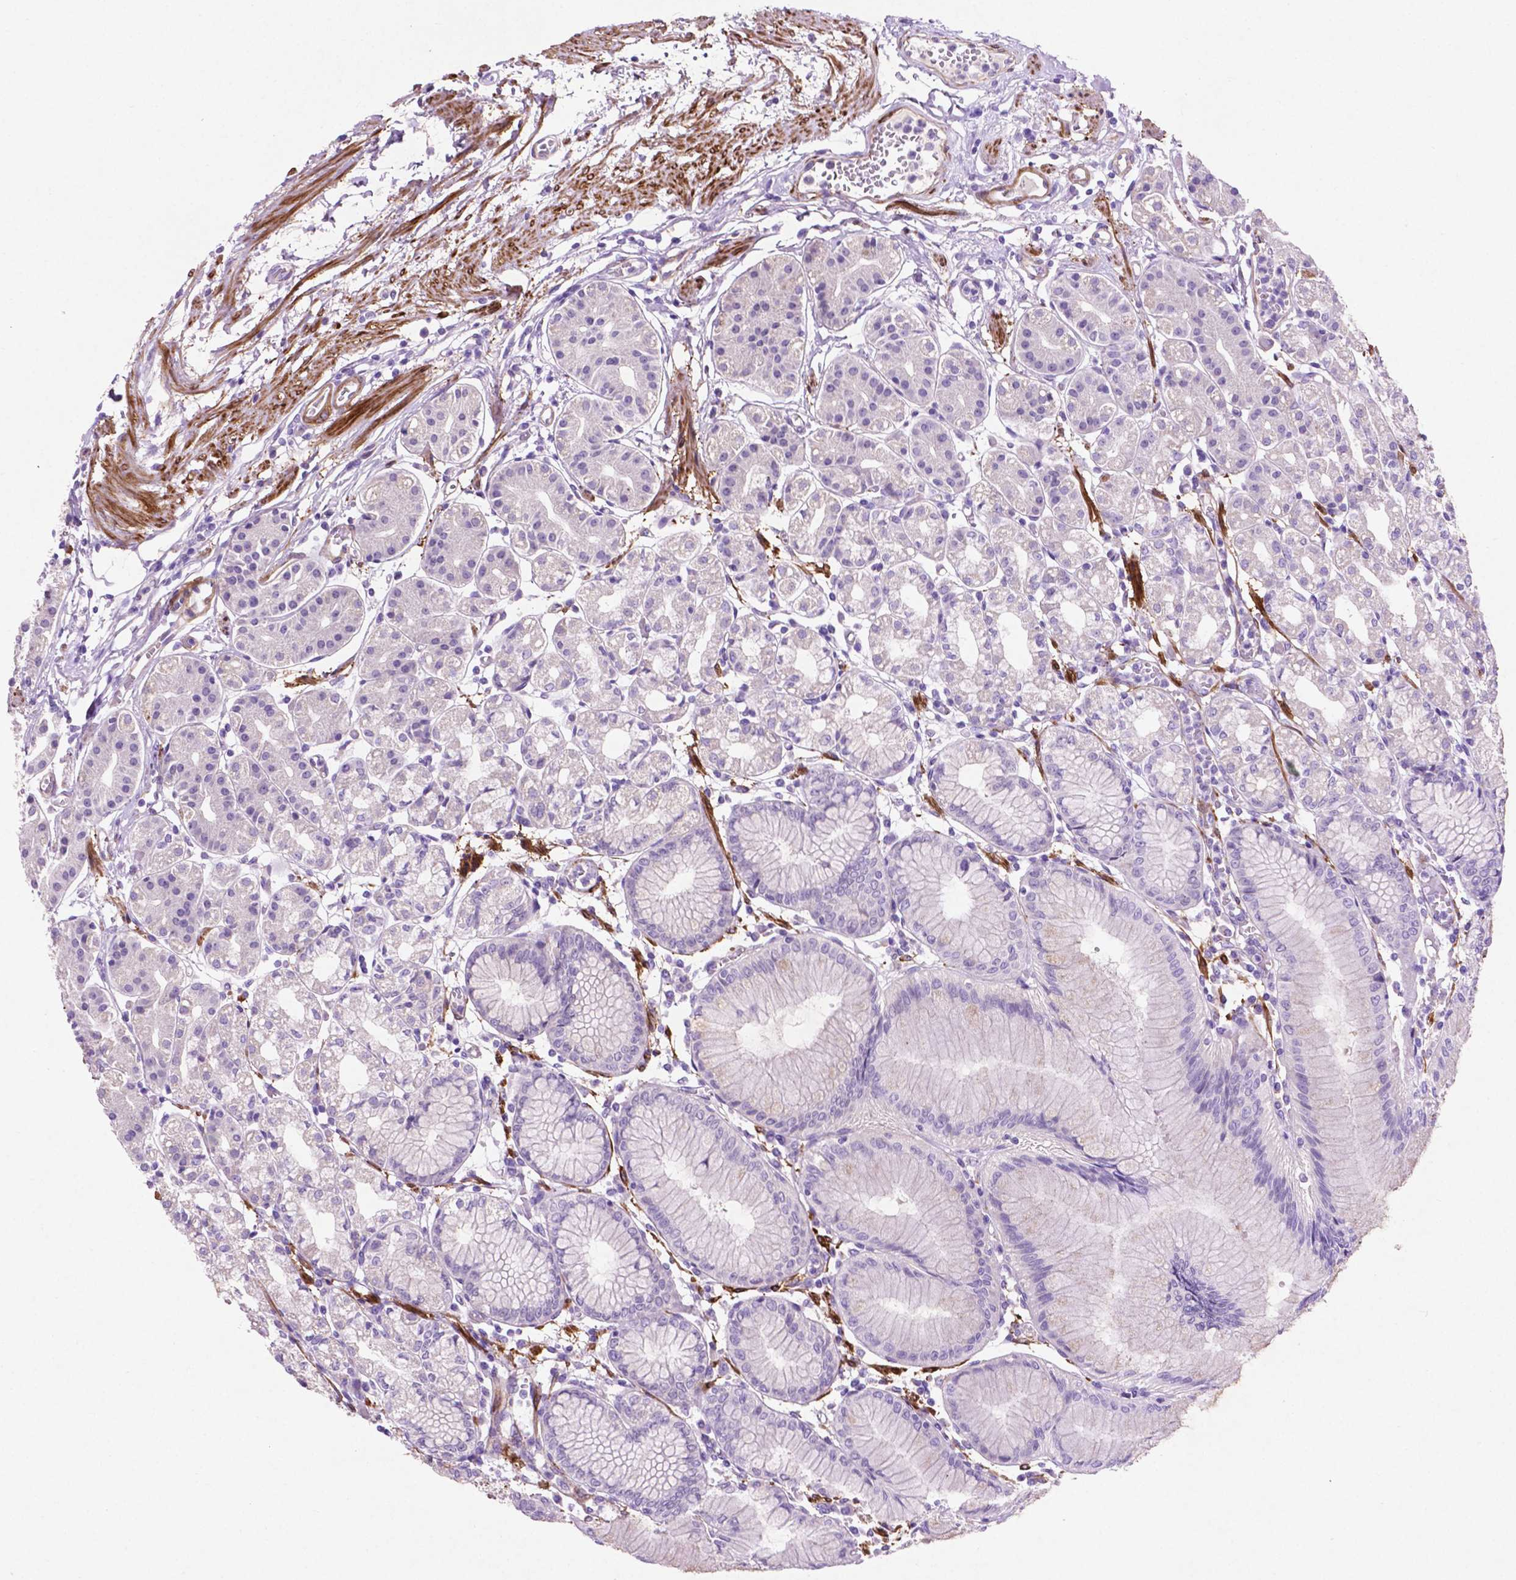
{"staining": {"intensity": "weak", "quantity": "<25%", "location": "cytoplasmic/membranous"}, "tissue": "stomach", "cell_type": "Glandular cells", "image_type": "normal", "snomed": [{"axis": "morphology", "description": "Normal tissue, NOS"}, {"axis": "topography", "description": "Skeletal muscle"}, {"axis": "topography", "description": "Stomach"}], "caption": "This is an immunohistochemistry (IHC) image of unremarkable stomach. There is no expression in glandular cells.", "gene": "ASPG", "patient": {"sex": "female", "age": 57}}